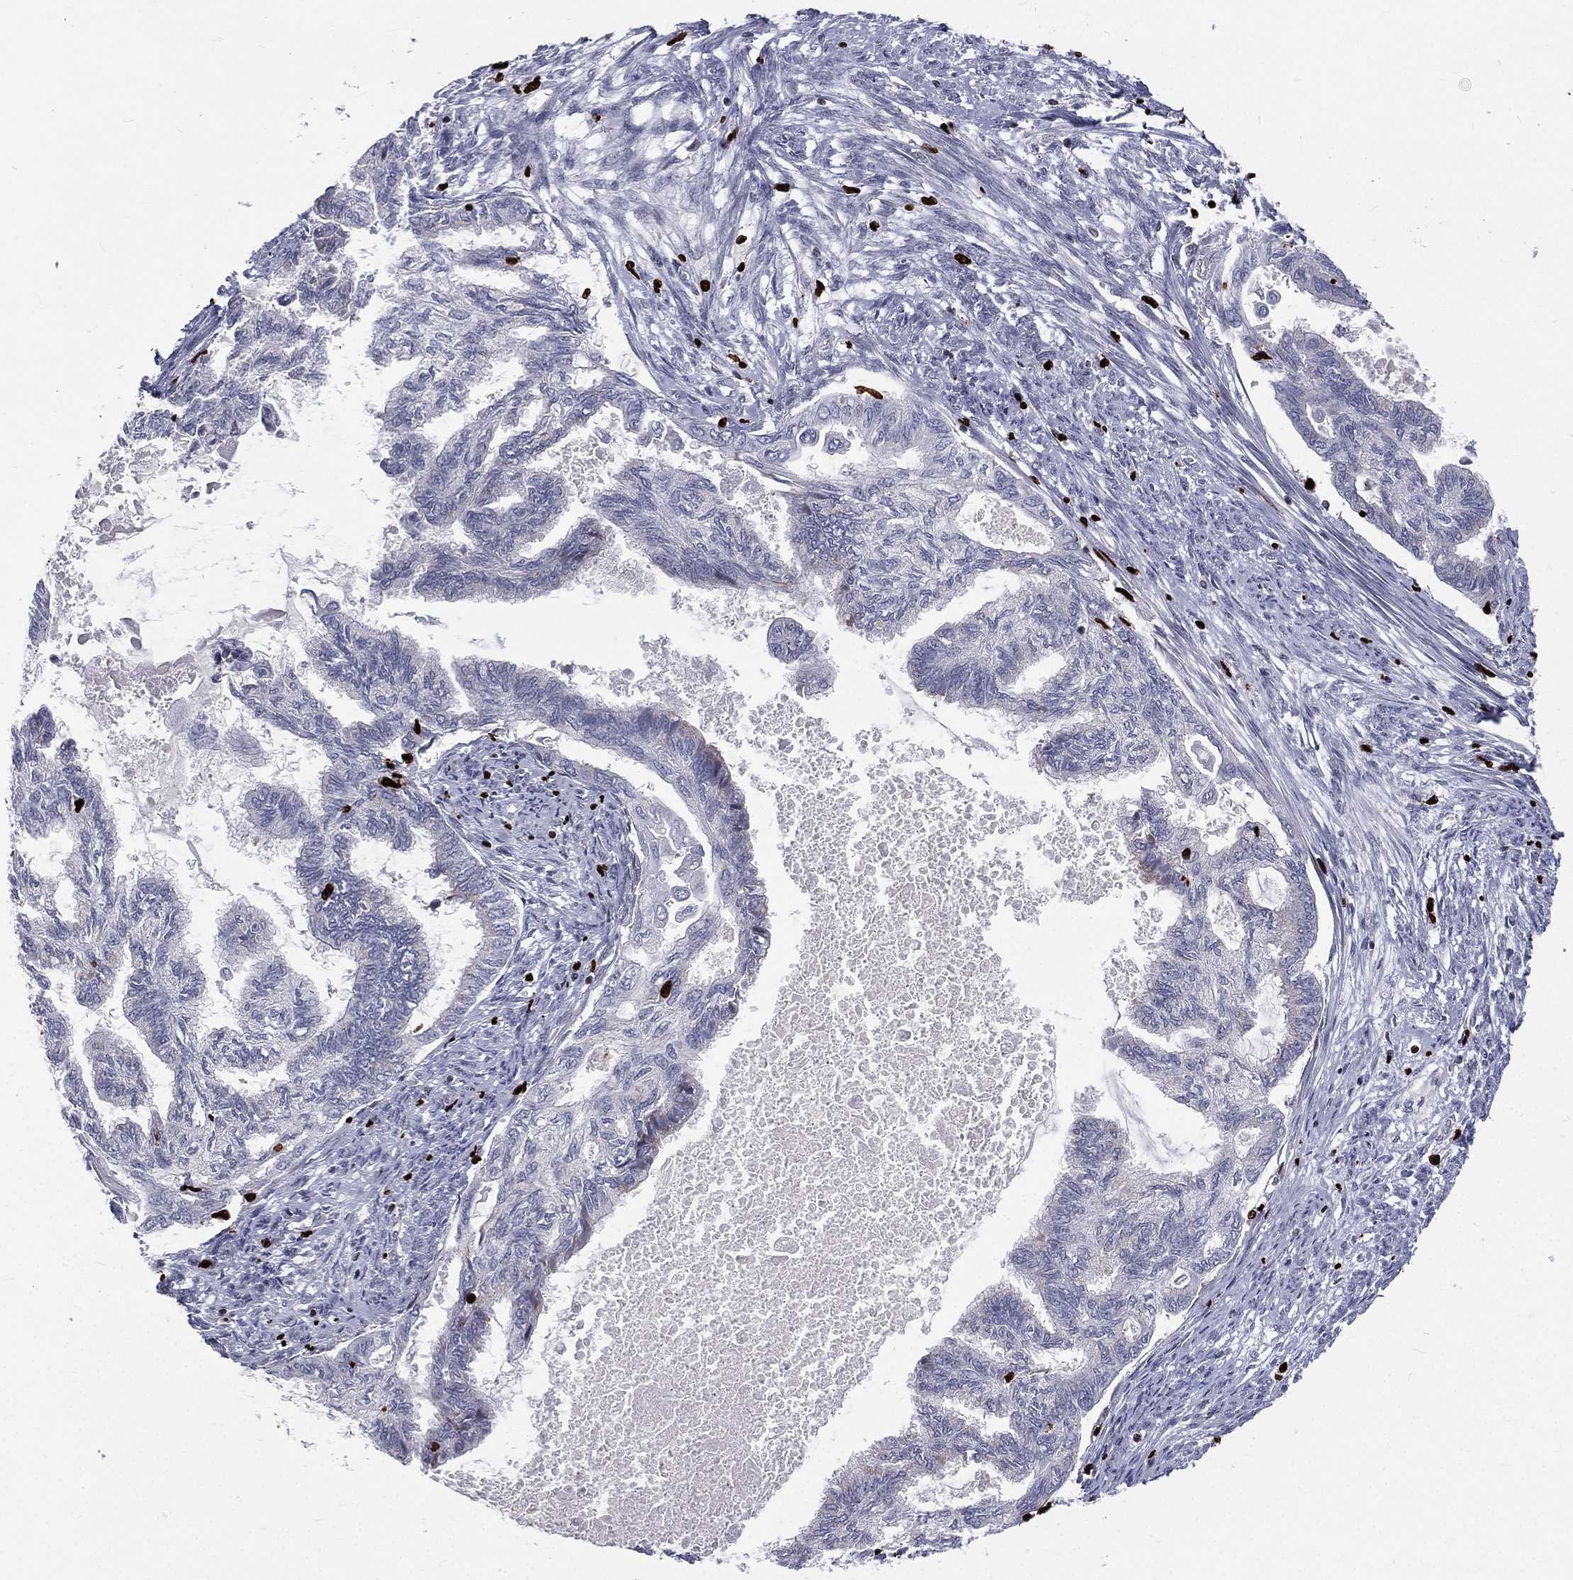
{"staining": {"intensity": "negative", "quantity": "none", "location": "none"}, "tissue": "endometrial cancer", "cell_type": "Tumor cells", "image_type": "cancer", "snomed": [{"axis": "morphology", "description": "Adenocarcinoma, NOS"}, {"axis": "topography", "description": "Endometrium"}], "caption": "Immunohistochemistry photomicrograph of endometrial cancer (adenocarcinoma) stained for a protein (brown), which displays no staining in tumor cells. The staining was performed using DAB (3,3'-diaminobenzidine) to visualize the protein expression in brown, while the nuclei were stained in blue with hematoxylin (Magnification: 20x).", "gene": "MNDA", "patient": {"sex": "female", "age": 86}}